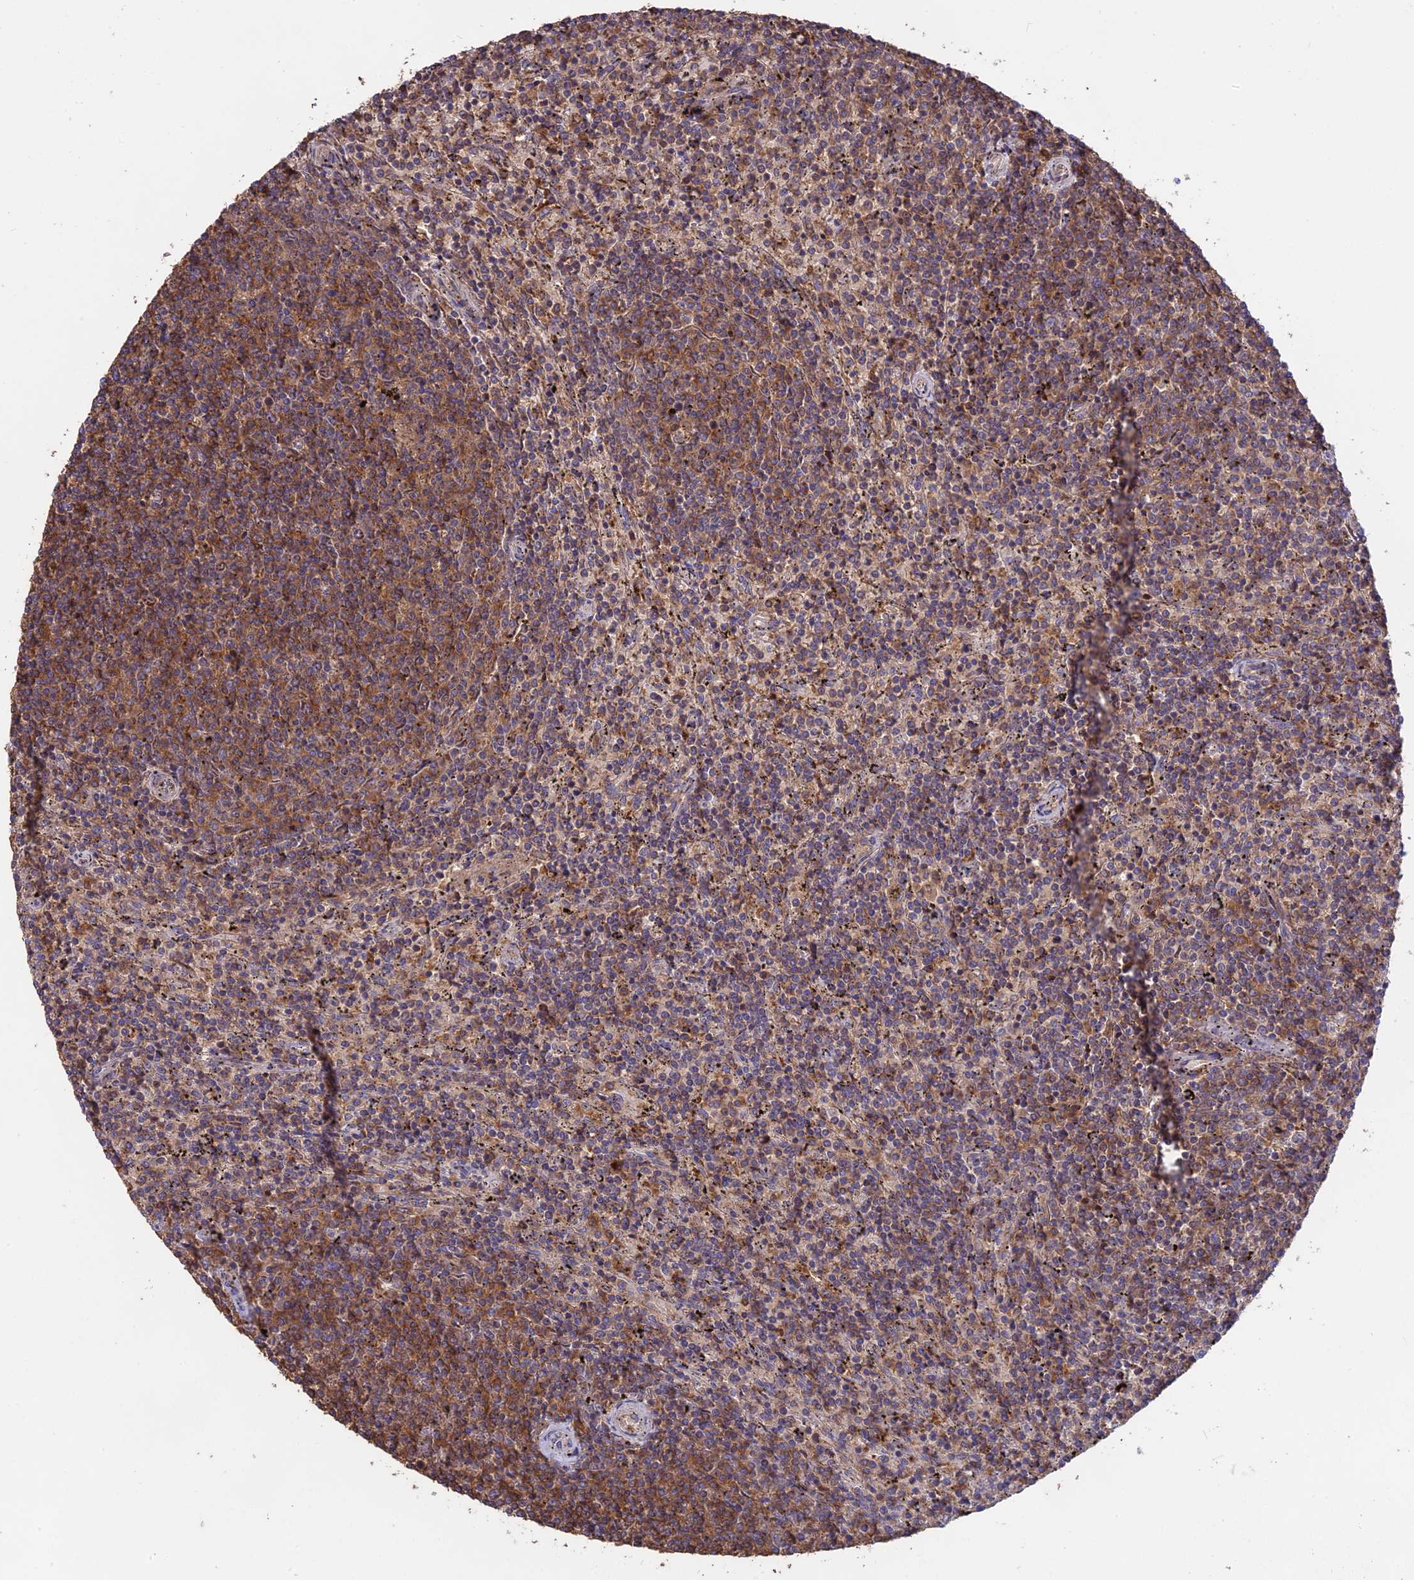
{"staining": {"intensity": "moderate", "quantity": ">75%", "location": "cytoplasmic/membranous"}, "tissue": "lymphoma", "cell_type": "Tumor cells", "image_type": "cancer", "snomed": [{"axis": "morphology", "description": "Malignant lymphoma, non-Hodgkin's type, Low grade"}, {"axis": "topography", "description": "Spleen"}], "caption": "IHC micrograph of human low-grade malignant lymphoma, non-Hodgkin's type stained for a protein (brown), which exhibits medium levels of moderate cytoplasmic/membranous expression in approximately >75% of tumor cells.", "gene": "NUDT8", "patient": {"sex": "female", "age": 50}}